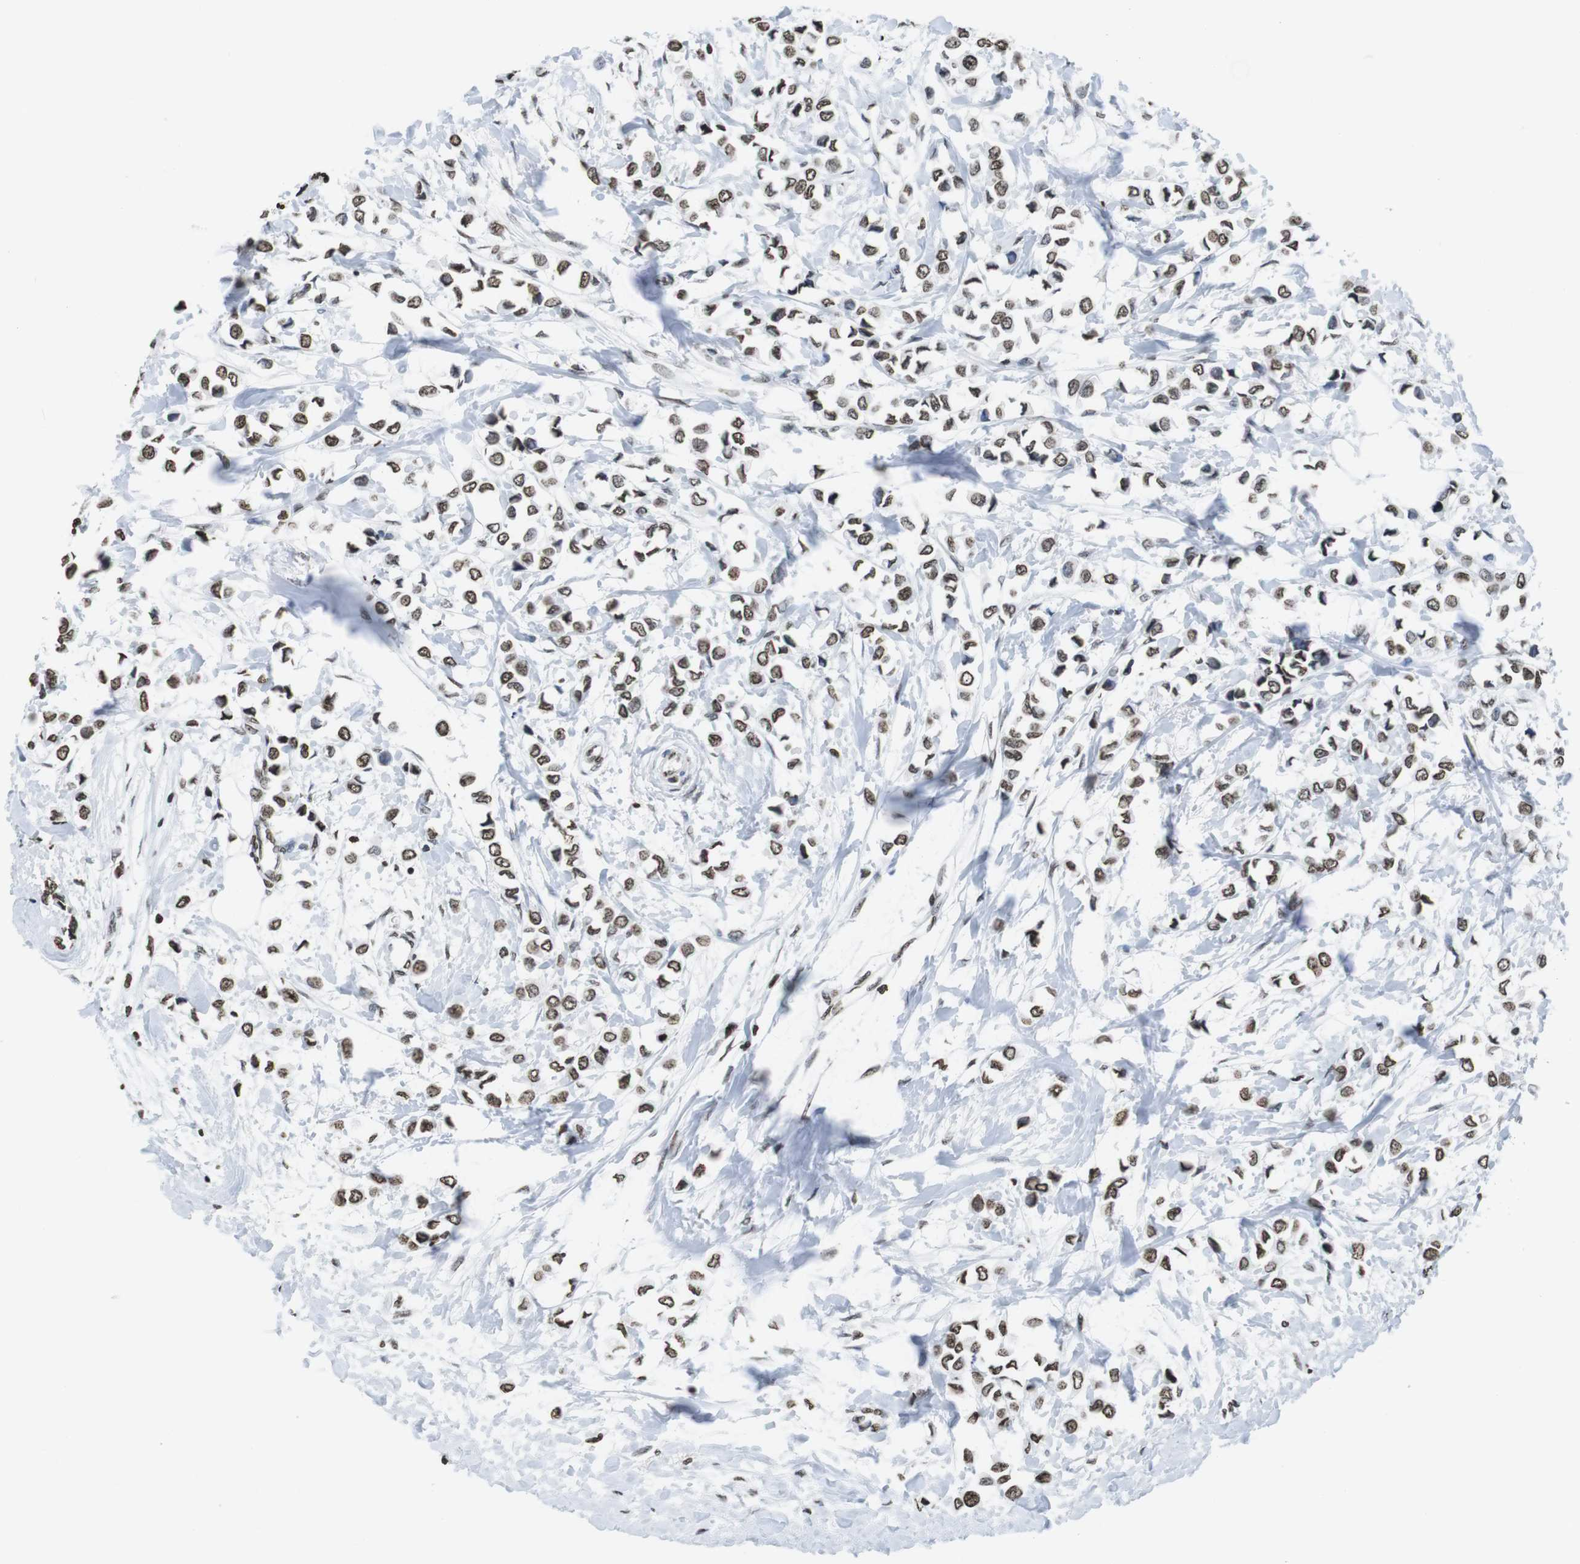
{"staining": {"intensity": "moderate", "quantity": ">75%", "location": "nuclear"}, "tissue": "breast cancer", "cell_type": "Tumor cells", "image_type": "cancer", "snomed": [{"axis": "morphology", "description": "Lobular carcinoma"}, {"axis": "topography", "description": "Breast"}], "caption": "Breast cancer stained with DAB immunohistochemistry demonstrates medium levels of moderate nuclear expression in about >75% of tumor cells. (brown staining indicates protein expression, while blue staining denotes nuclei).", "gene": "BSX", "patient": {"sex": "female", "age": 51}}